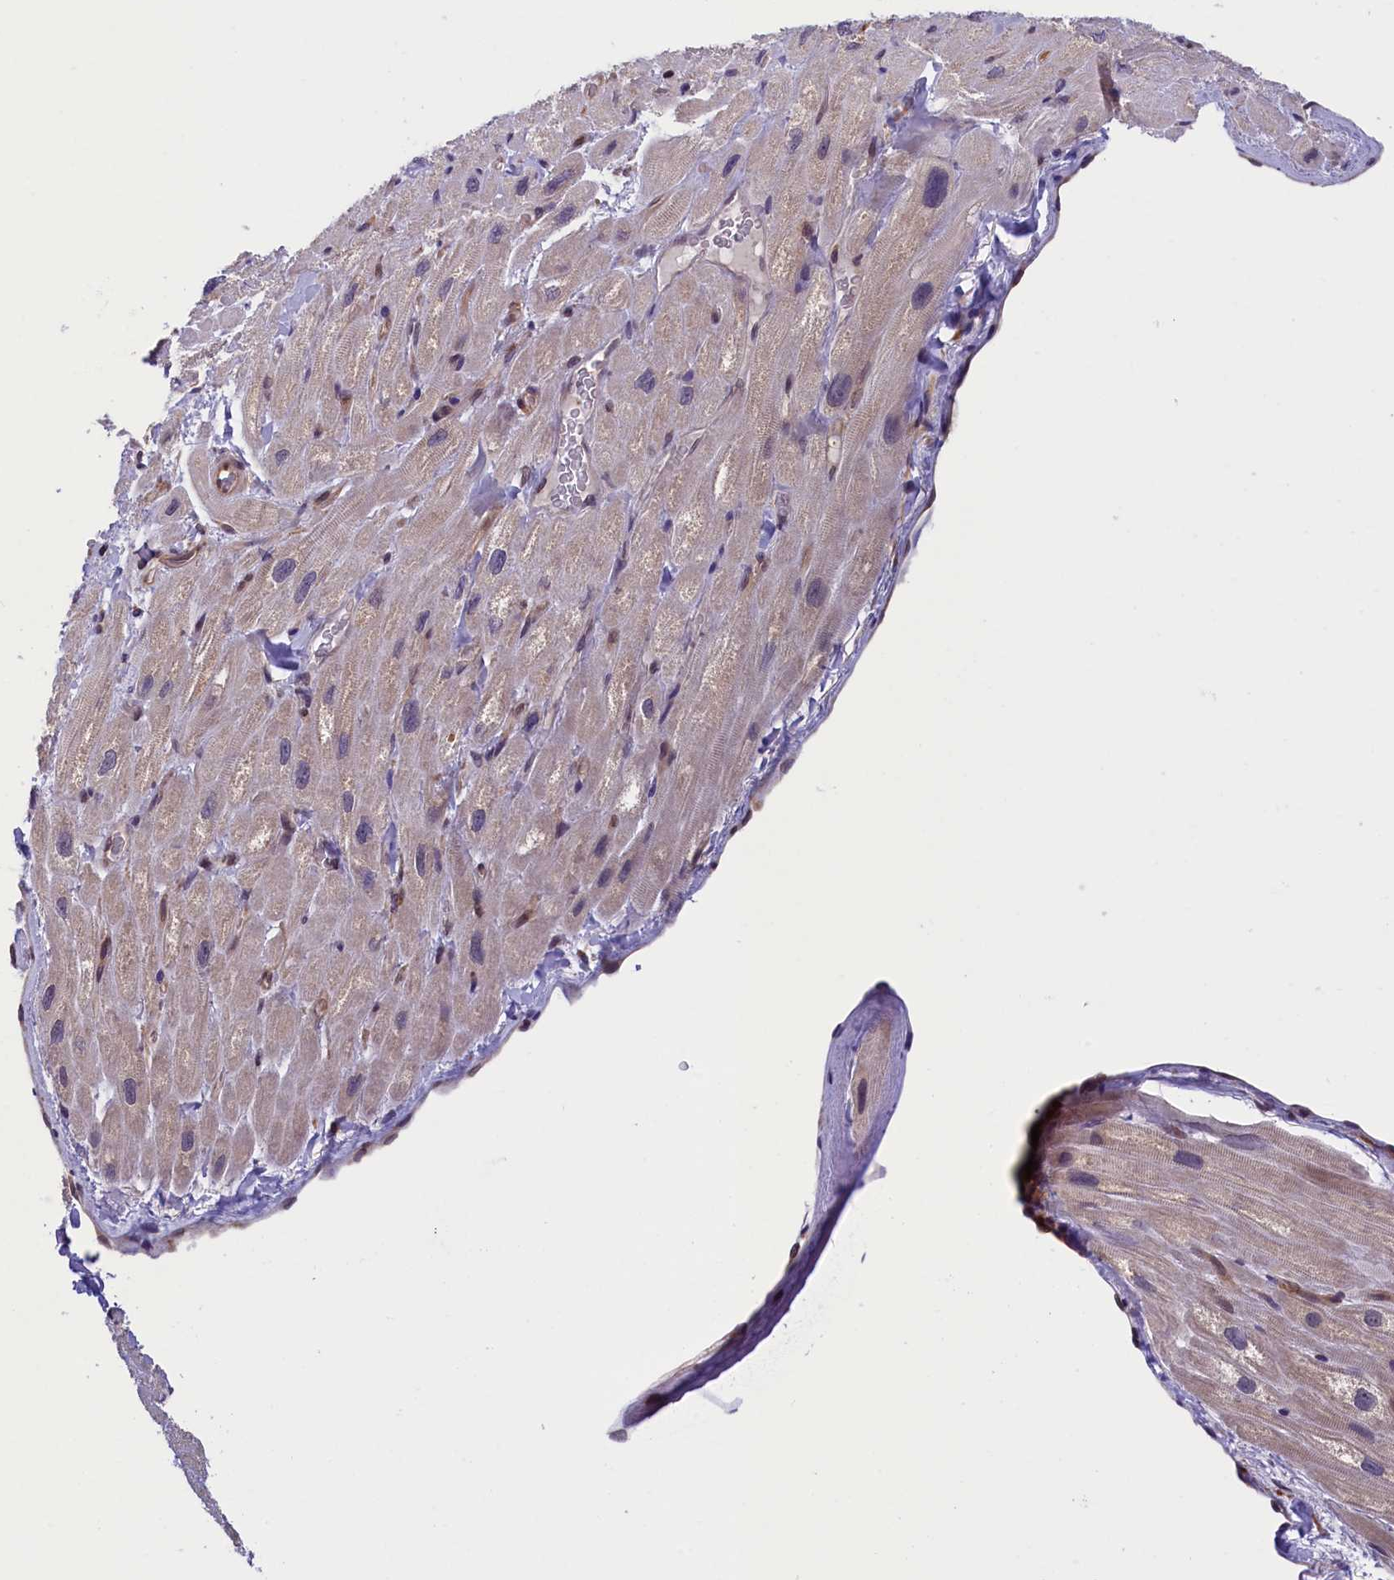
{"staining": {"intensity": "weak", "quantity": "<25%", "location": "cytoplasmic/membranous"}, "tissue": "heart muscle", "cell_type": "Cardiomyocytes", "image_type": "normal", "snomed": [{"axis": "morphology", "description": "Normal tissue, NOS"}, {"axis": "topography", "description": "Heart"}], "caption": "A histopathology image of heart muscle stained for a protein shows no brown staining in cardiomyocytes. Brightfield microscopy of immunohistochemistry stained with DAB (3,3'-diaminobenzidine) (brown) and hematoxylin (blue), captured at high magnification.", "gene": "TBCB", "patient": {"sex": "male", "age": 65}}